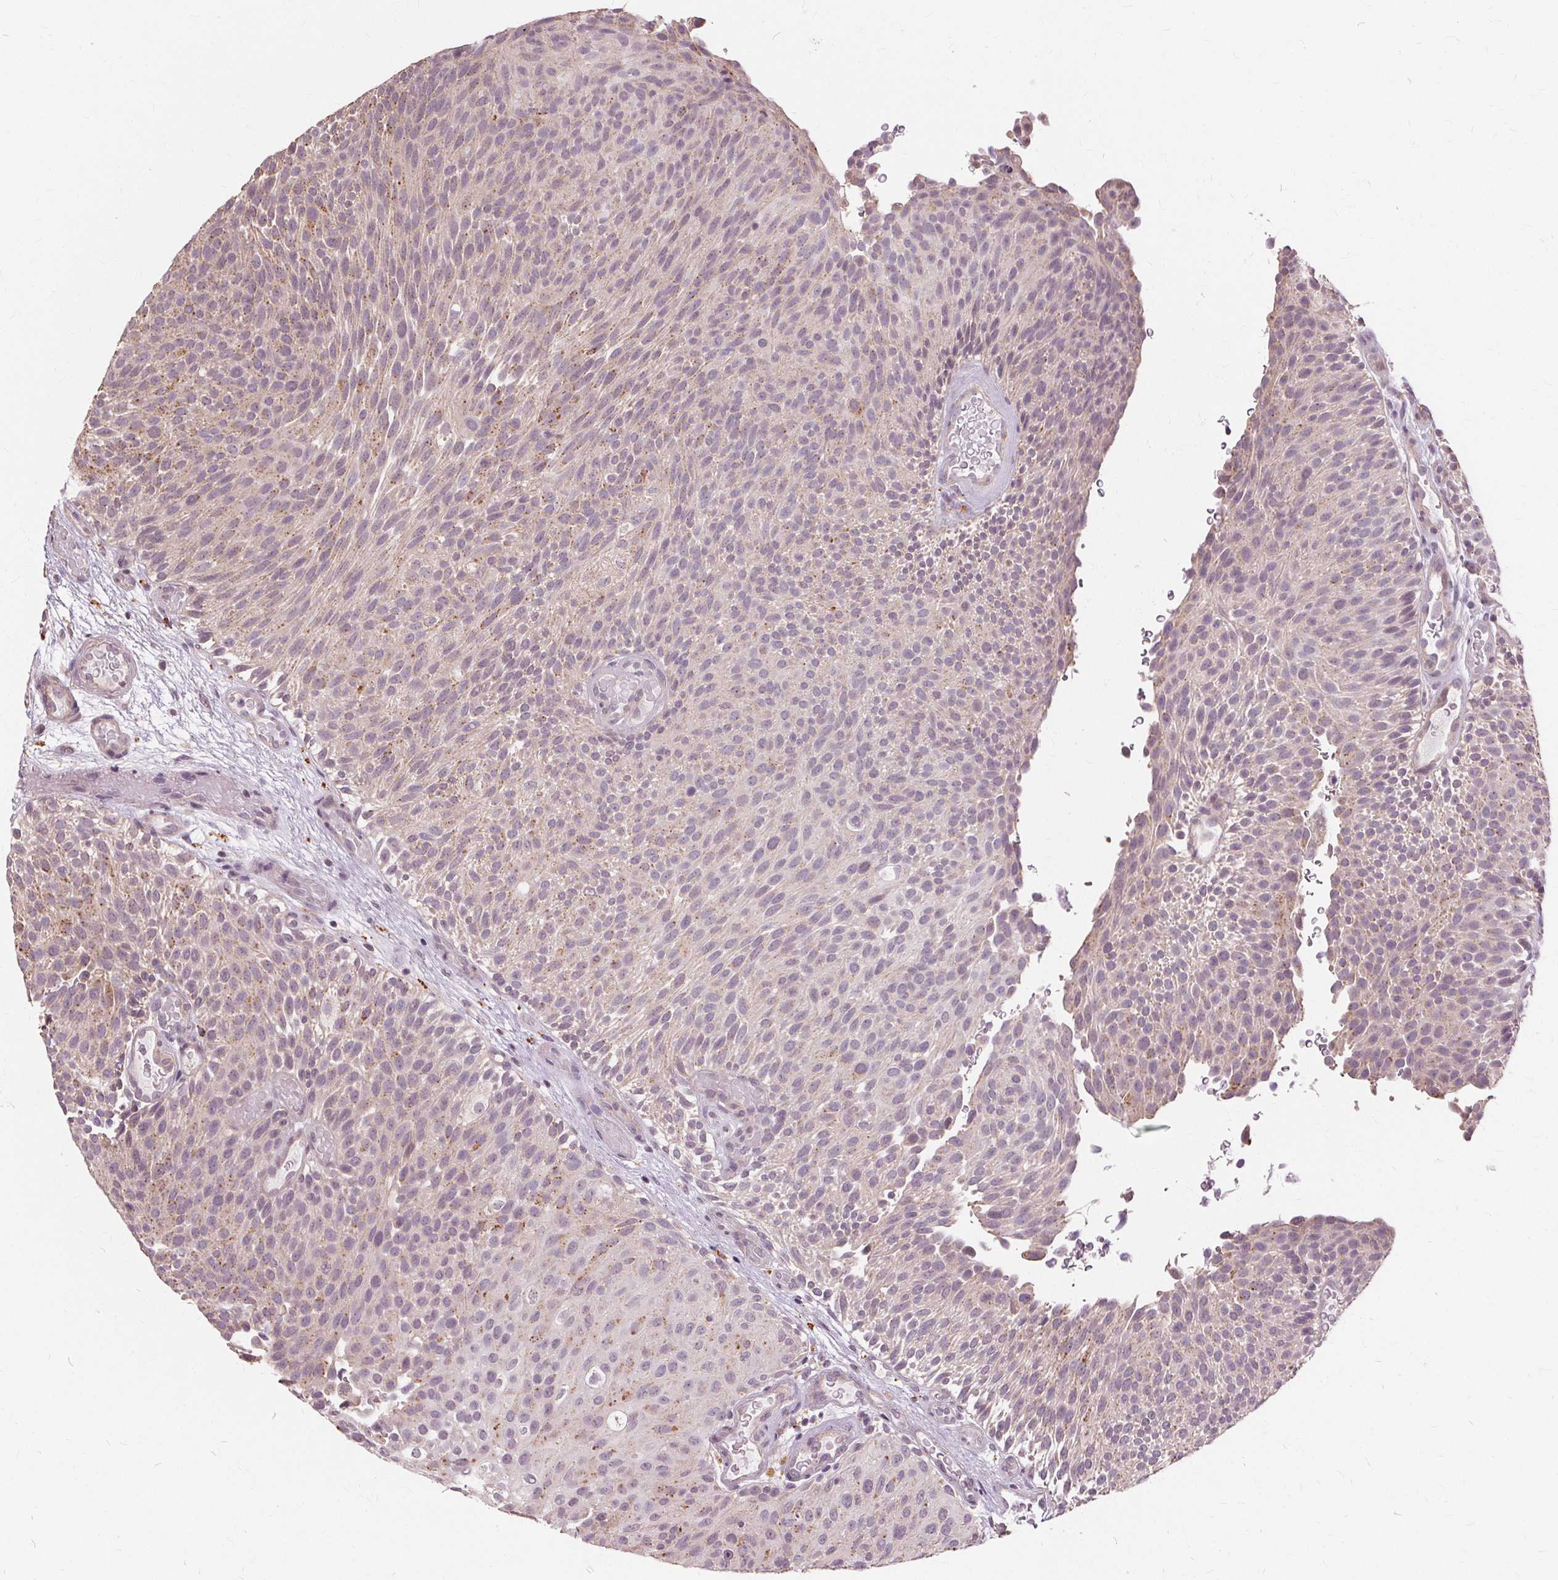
{"staining": {"intensity": "weak", "quantity": "<25%", "location": "cytoplasmic/membranous"}, "tissue": "urothelial cancer", "cell_type": "Tumor cells", "image_type": "cancer", "snomed": [{"axis": "morphology", "description": "Urothelial carcinoma, Low grade"}, {"axis": "topography", "description": "Urinary bladder"}], "caption": "Tumor cells are negative for protein expression in human low-grade urothelial carcinoma. (Brightfield microscopy of DAB (3,3'-diaminobenzidine) immunohistochemistry at high magnification).", "gene": "SIGLEC6", "patient": {"sex": "male", "age": 78}}